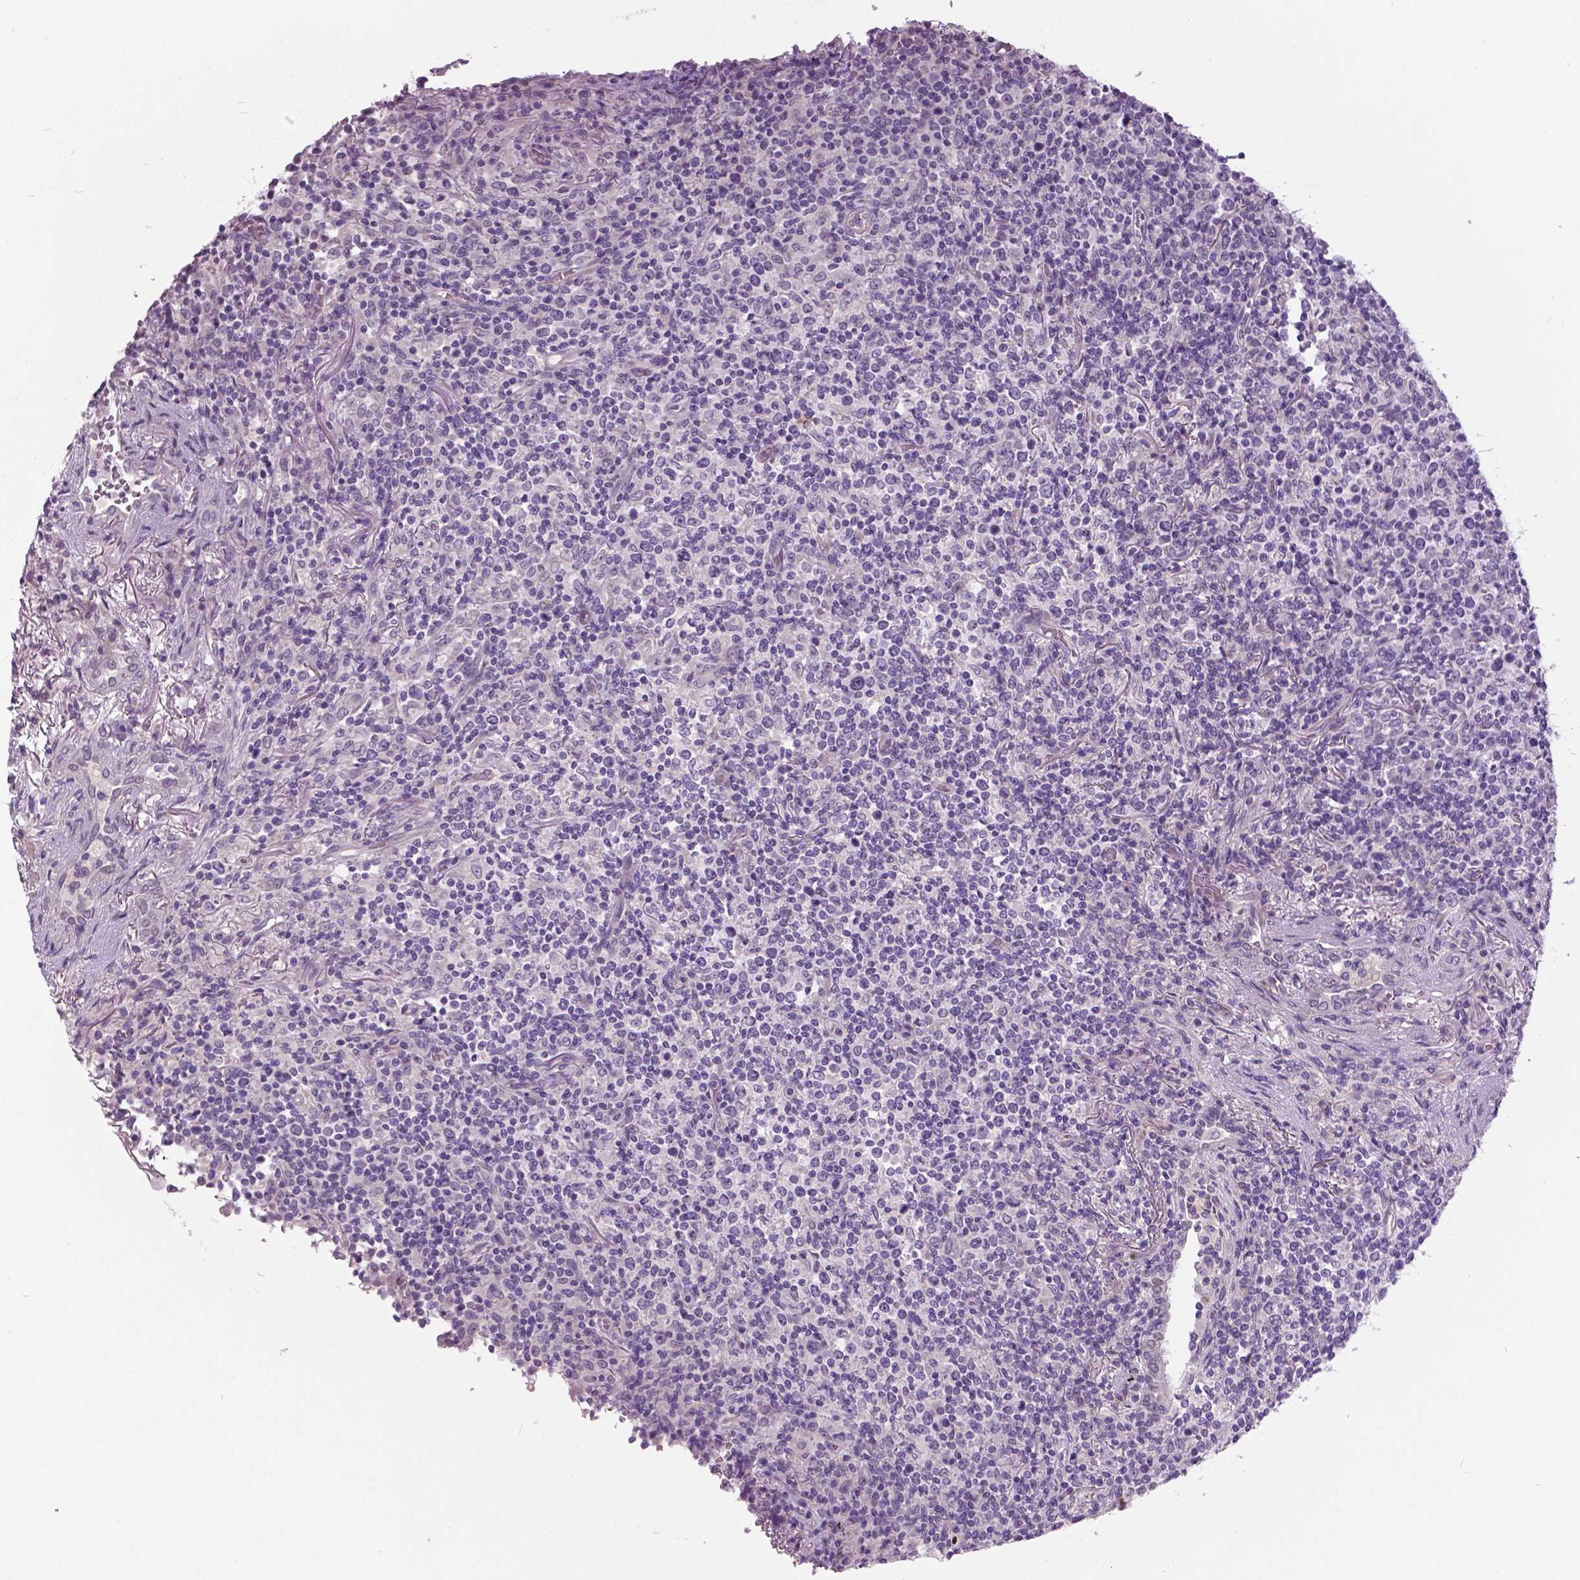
{"staining": {"intensity": "negative", "quantity": "none", "location": "none"}, "tissue": "lymphoma", "cell_type": "Tumor cells", "image_type": "cancer", "snomed": [{"axis": "morphology", "description": "Malignant lymphoma, non-Hodgkin's type, High grade"}, {"axis": "topography", "description": "Lung"}], "caption": "Tumor cells are negative for brown protein staining in lymphoma.", "gene": "FOXA1", "patient": {"sex": "male", "age": 79}}